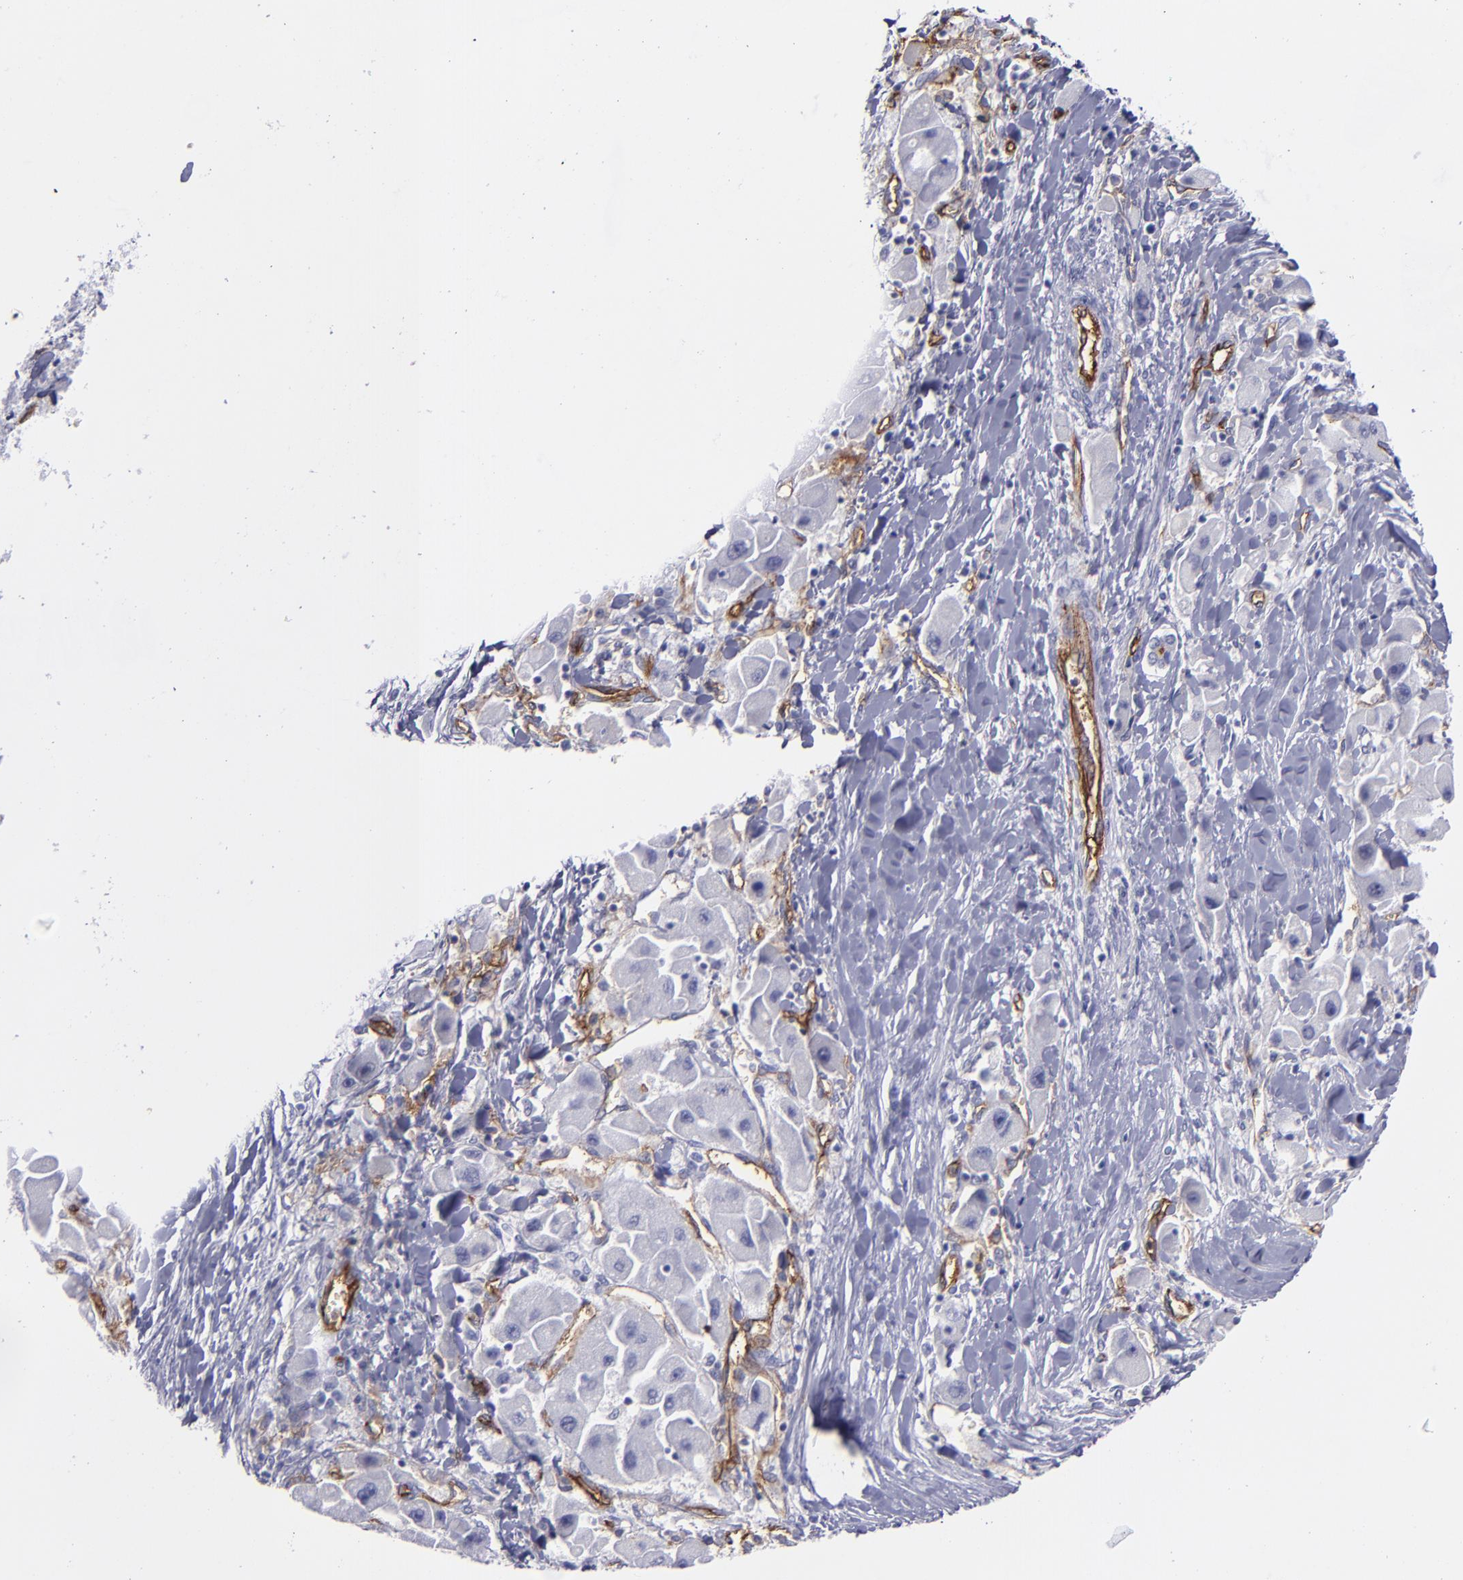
{"staining": {"intensity": "negative", "quantity": "none", "location": "none"}, "tissue": "liver cancer", "cell_type": "Tumor cells", "image_type": "cancer", "snomed": [{"axis": "morphology", "description": "Carcinoma, Hepatocellular, NOS"}, {"axis": "topography", "description": "Liver"}], "caption": "Tumor cells are negative for brown protein staining in liver hepatocellular carcinoma.", "gene": "ACE", "patient": {"sex": "male", "age": 24}}